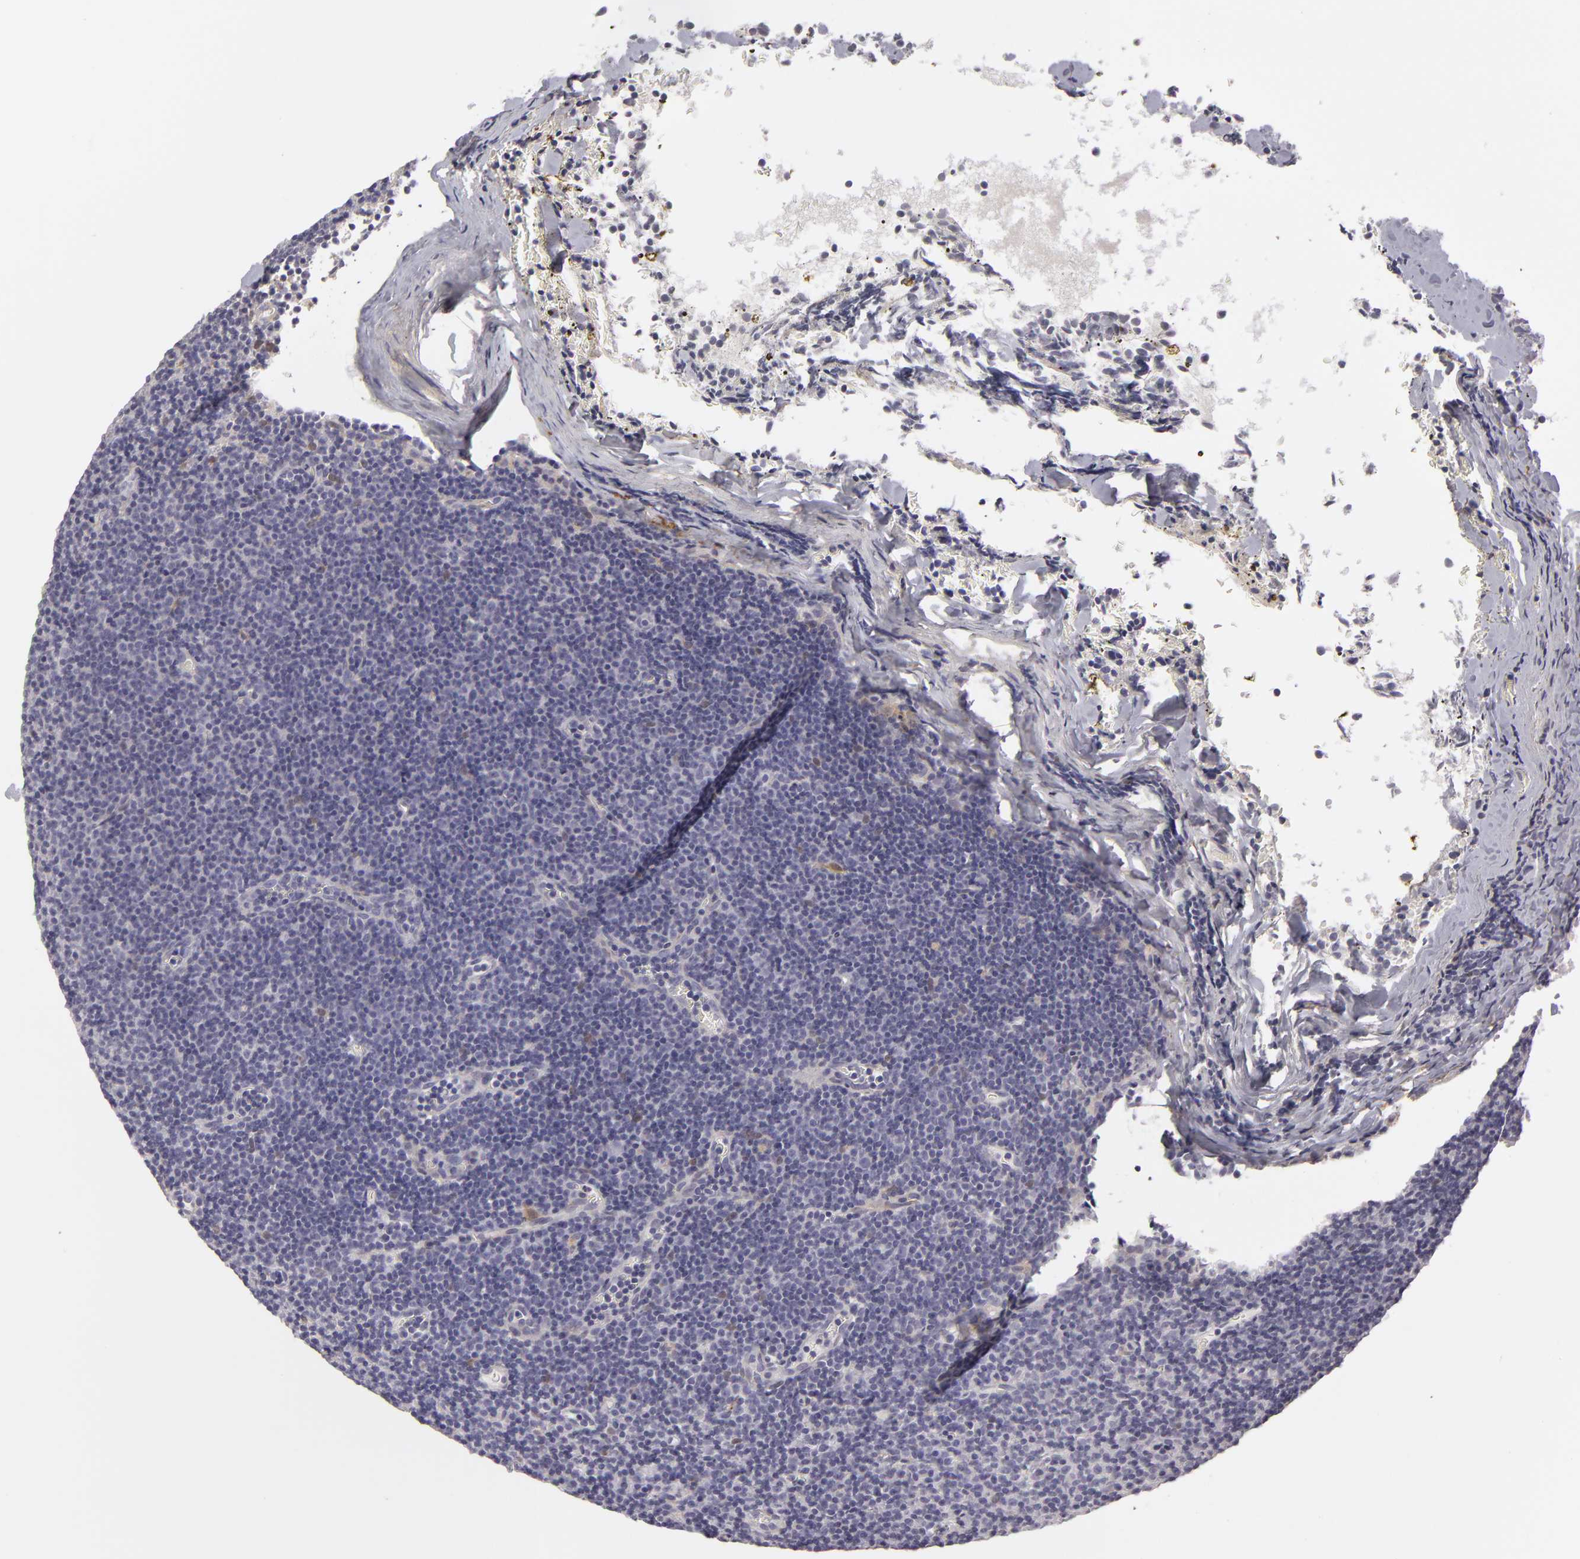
{"staining": {"intensity": "negative", "quantity": "none", "location": "none"}, "tissue": "lymphoma", "cell_type": "Tumor cells", "image_type": "cancer", "snomed": [{"axis": "morphology", "description": "Malignant lymphoma, non-Hodgkin's type, Low grade"}, {"axis": "topography", "description": "Lymph node"}], "caption": "The immunohistochemistry histopathology image has no significant positivity in tumor cells of lymphoma tissue.", "gene": "EFS", "patient": {"sex": "male", "age": 57}}